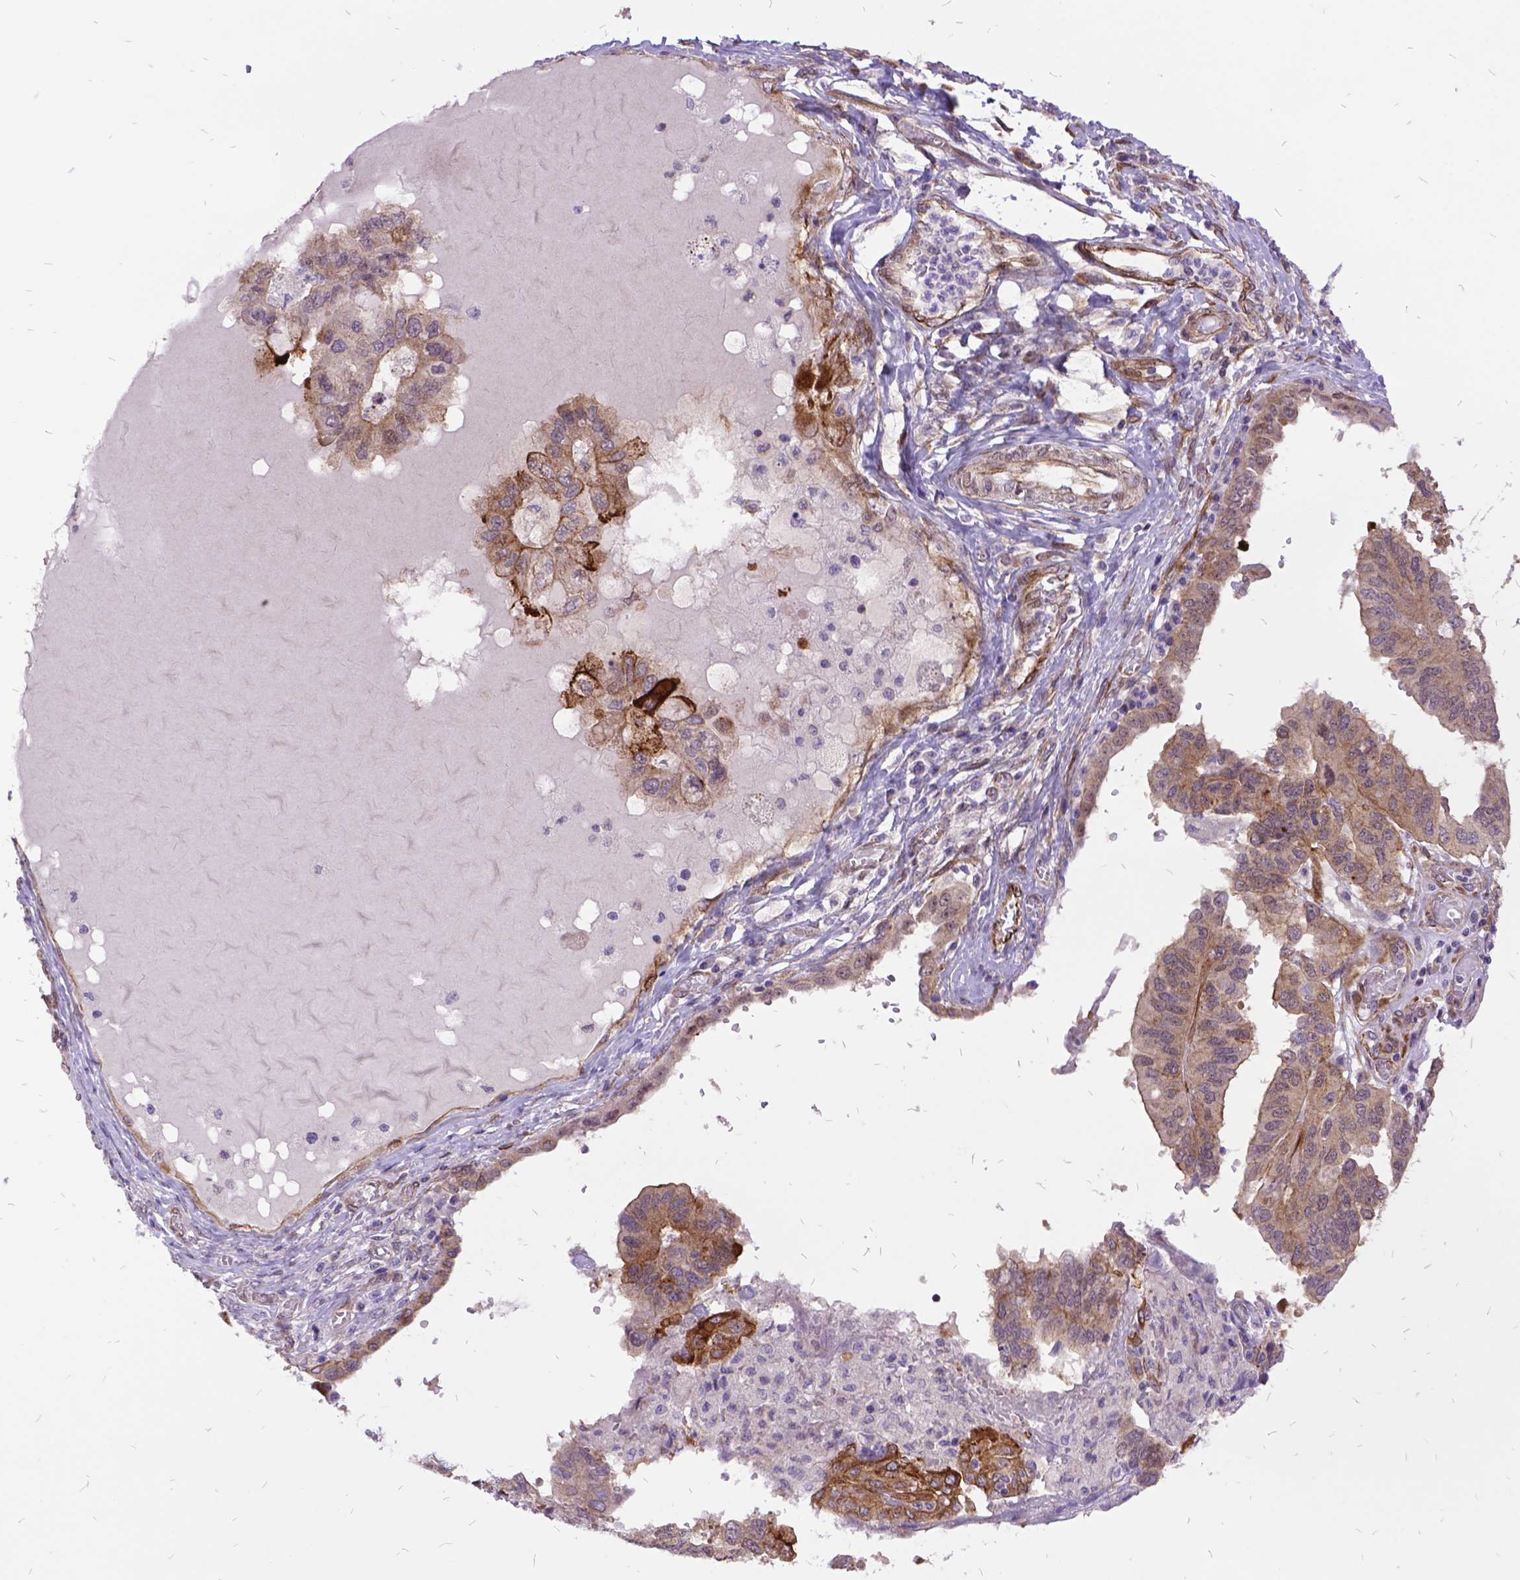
{"staining": {"intensity": "moderate", "quantity": ">75%", "location": "cytoplasmic/membranous"}, "tissue": "ovarian cancer", "cell_type": "Tumor cells", "image_type": "cancer", "snomed": [{"axis": "morphology", "description": "Cystadenocarcinoma, serous, NOS"}, {"axis": "topography", "description": "Ovary"}], "caption": "An IHC image of tumor tissue is shown. Protein staining in brown labels moderate cytoplasmic/membranous positivity in ovarian serous cystadenocarcinoma within tumor cells.", "gene": "GRB7", "patient": {"sex": "female", "age": 79}}